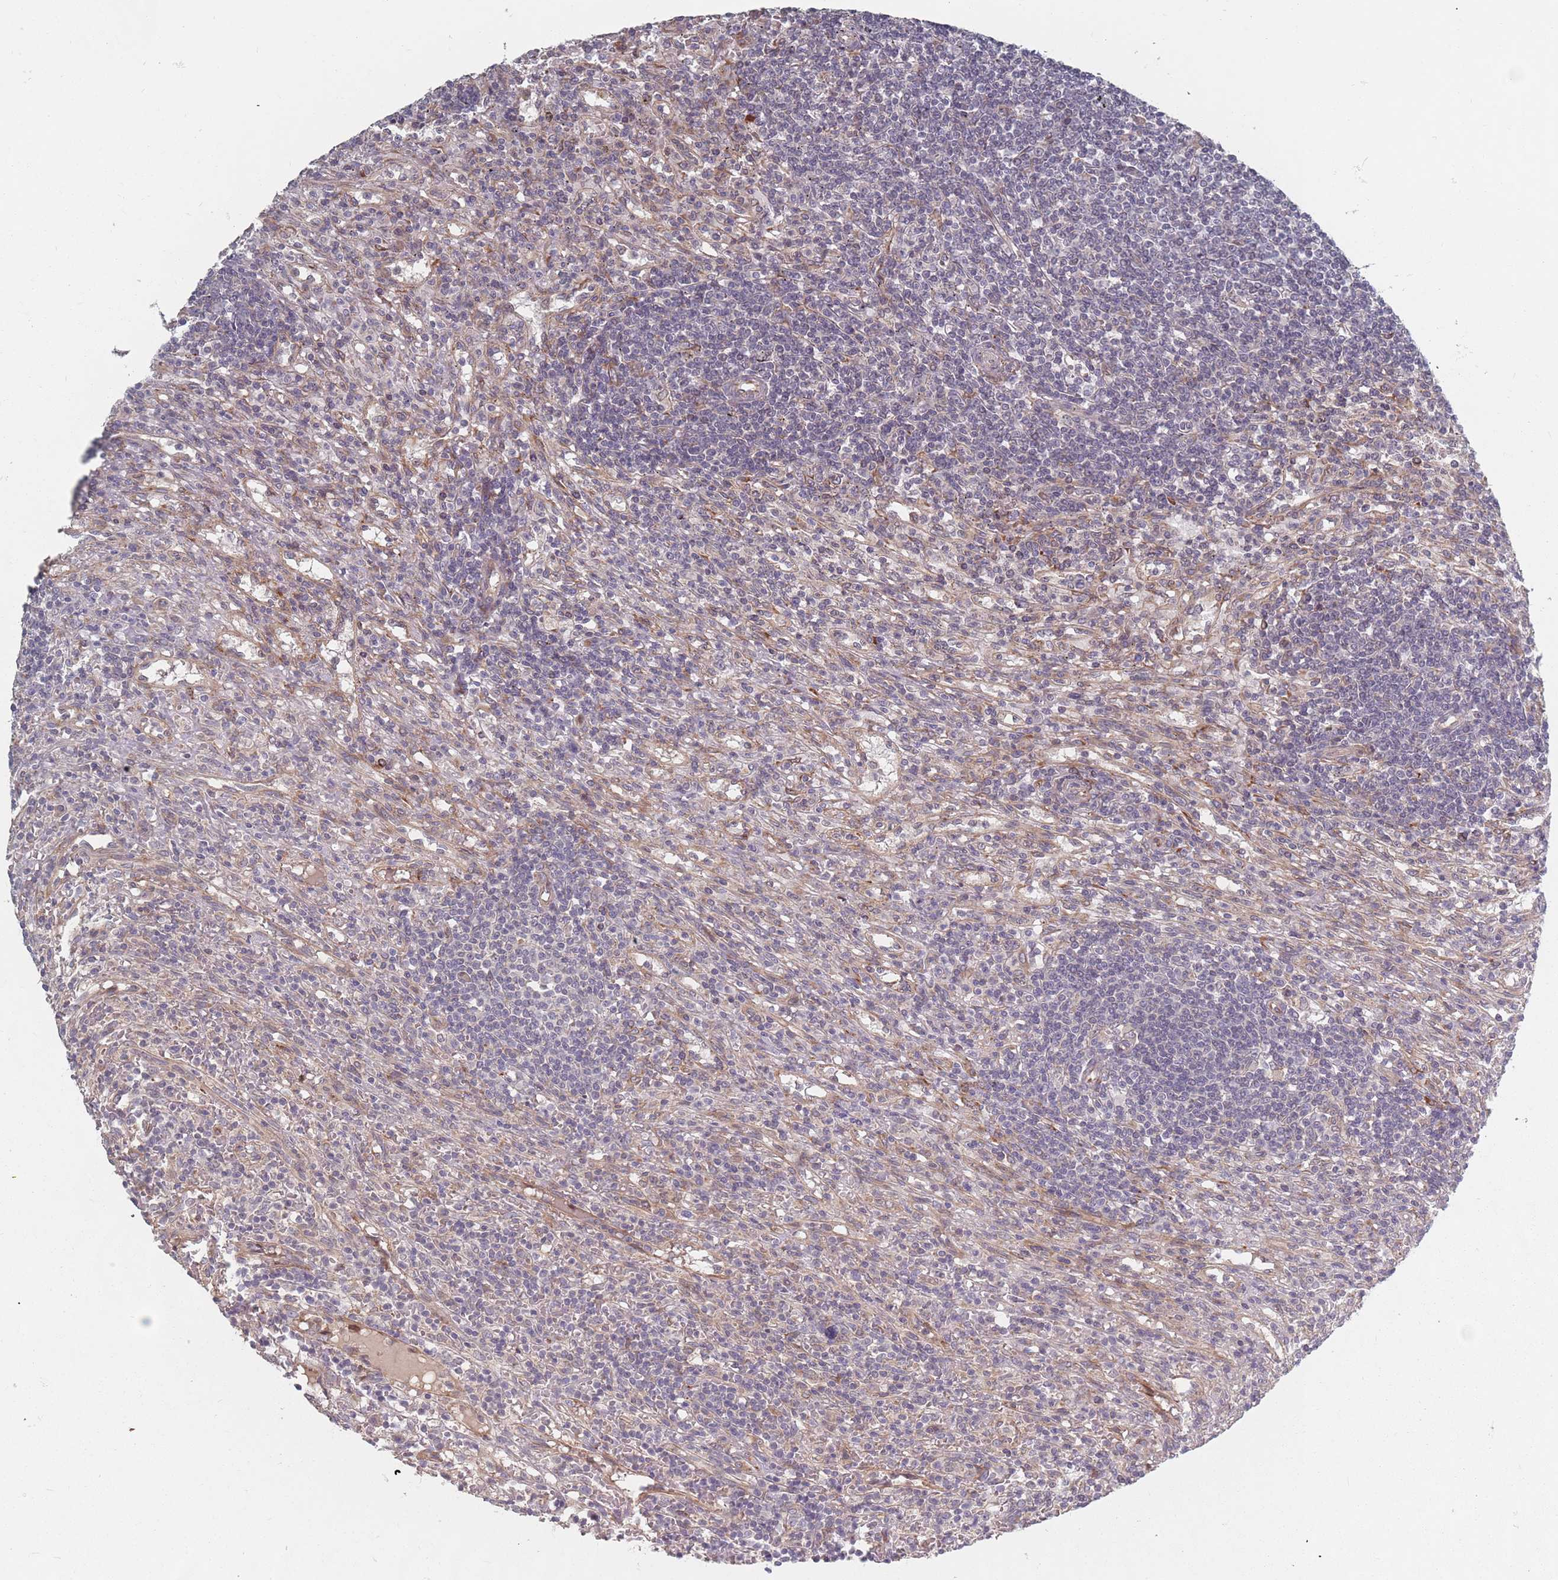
{"staining": {"intensity": "negative", "quantity": "none", "location": "none"}, "tissue": "lymphoma", "cell_type": "Tumor cells", "image_type": "cancer", "snomed": [{"axis": "morphology", "description": "Malignant lymphoma, non-Hodgkin's type, Low grade"}, {"axis": "topography", "description": "Spleen"}], "caption": "Malignant lymphoma, non-Hodgkin's type (low-grade) was stained to show a protein in brown. There is no significant staining in tumor cells.", "gene": "ADAL", "patient": {"sex": "male", "age": 76}}